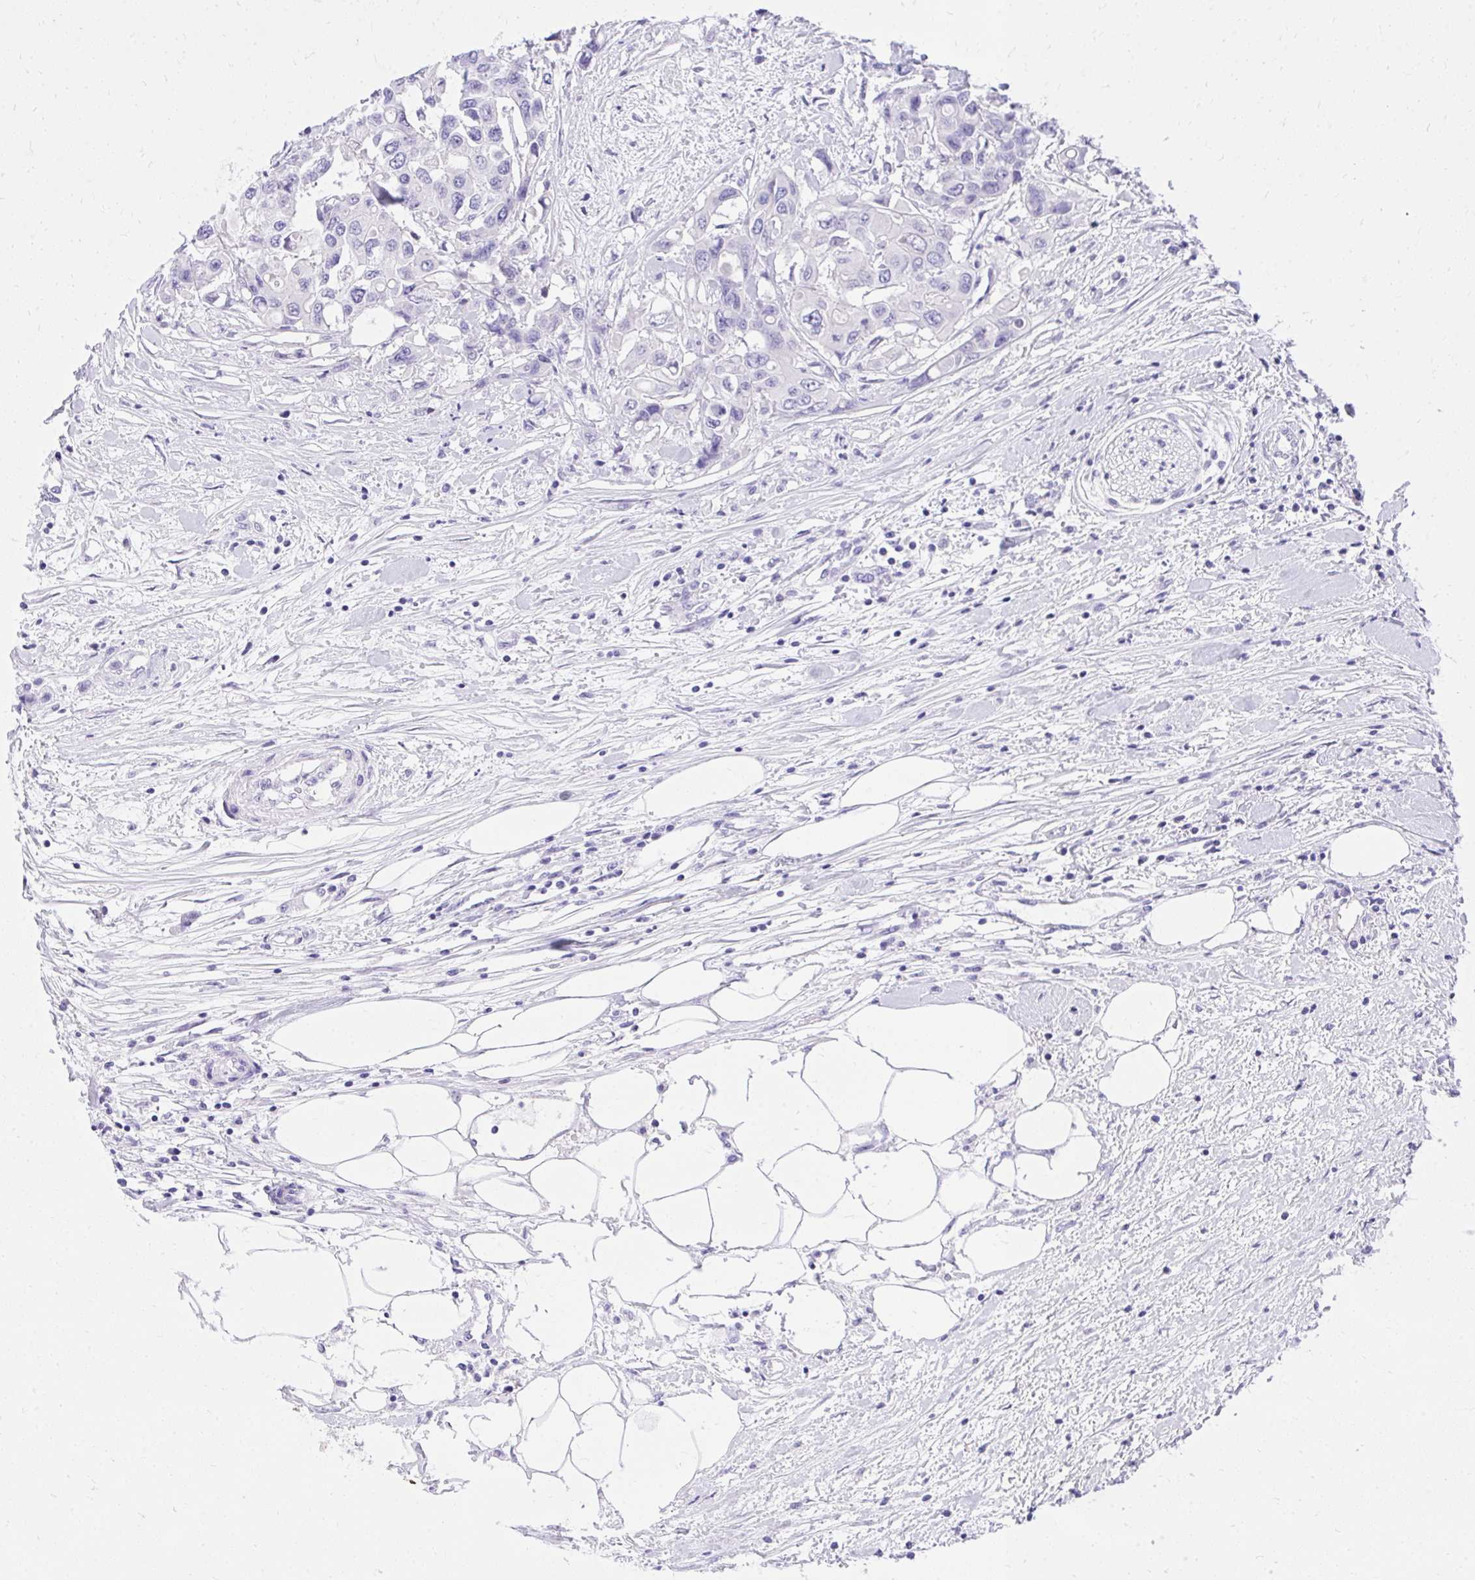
{"staining": {"intensity": "negative", "quantity": "none", "location": "none"}, "tissue": "colorectal cancer", "cell_type": "Tumor cells", "image_type": "cancer", "snomed": [{"axis": "morphology", "description": "Adenocarcinoma, NOS"}, {"axis": "topography", "description": "Colon"}], "caption": "This is a histopathology image of immunohistochemistry (IHC) staining of colorectal adenocarcinoma, which shows no staining in tumor cells.", "gene": "KCNN4", "patient": {"sex": "male", "age": 77}}